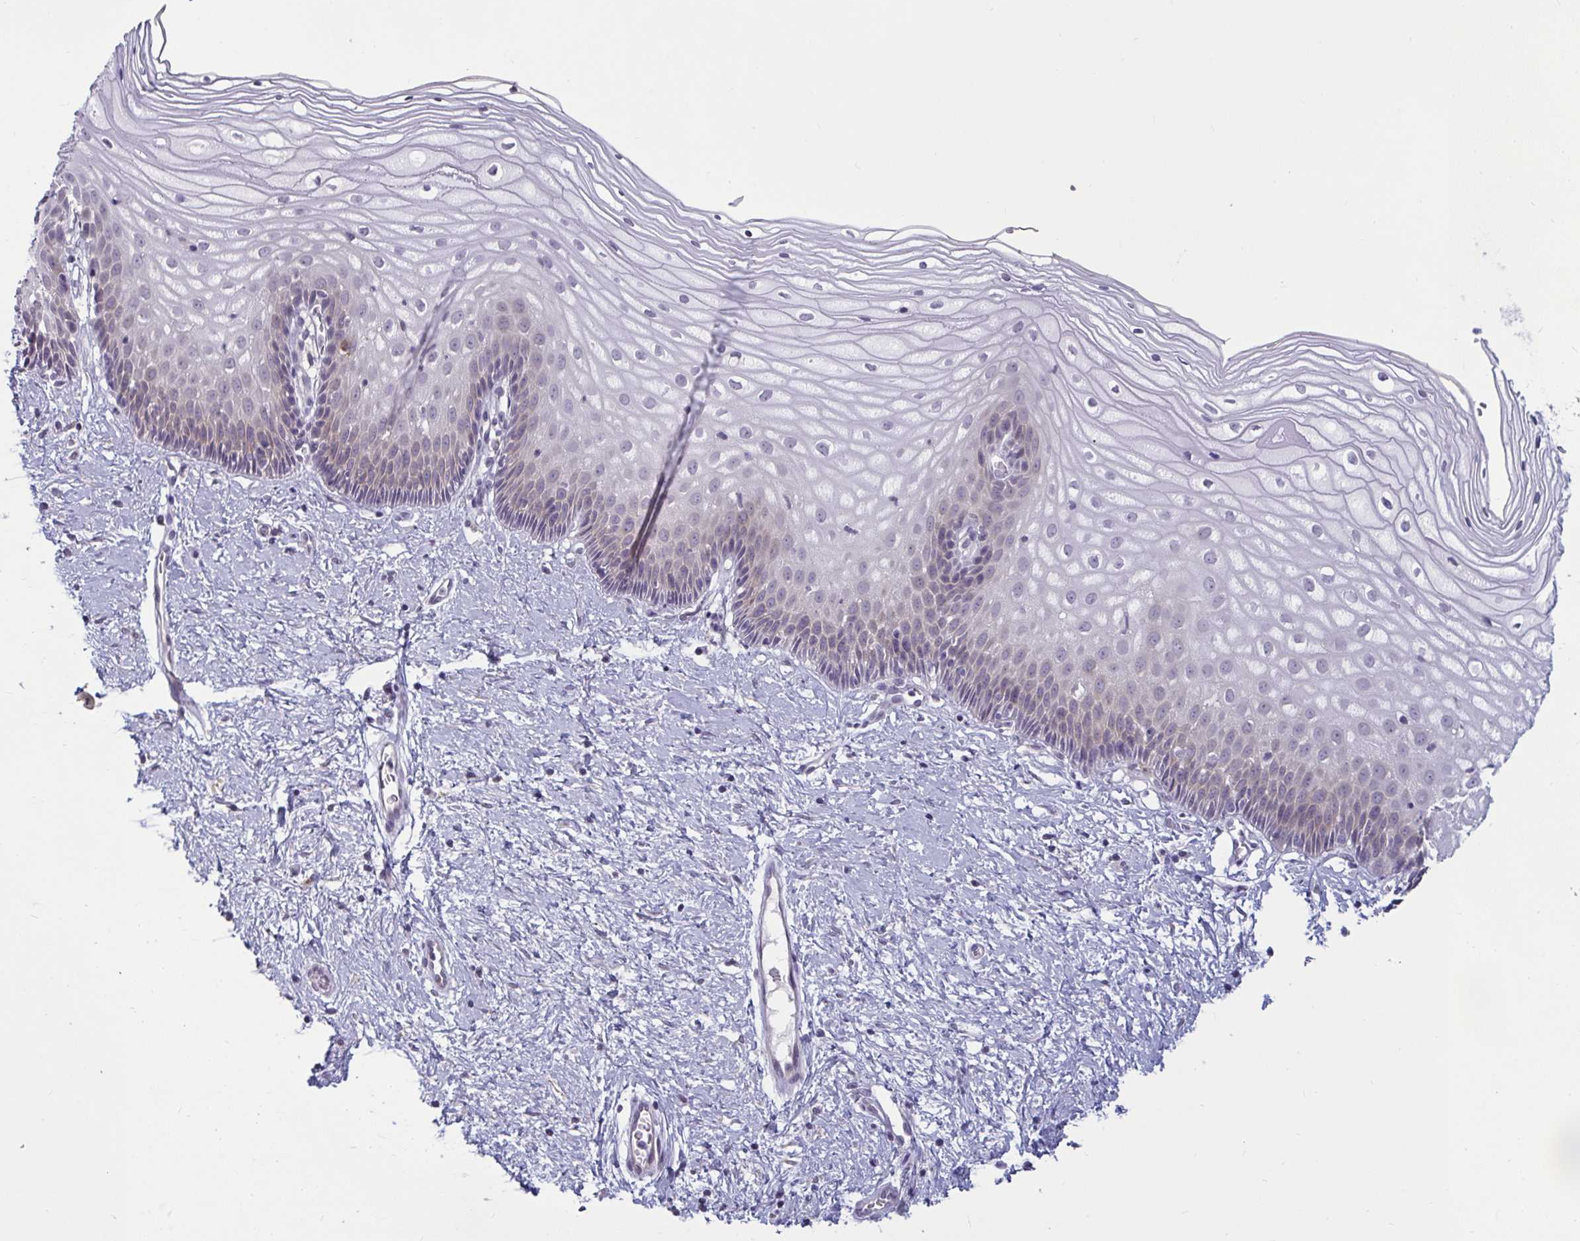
{"staining": {"intensity": "negative", "quantity": "none", "location": "none"}, "tissue": "cervix", "cell_type": "Glandular cells", "image_type": "normal", "snomed": [{"axis": "morphology", "description": "Normal tissue, NOS"}, {"axis": "topography", "description": "Cervix"}], "caption": "The image exhibits no staining of glandular cells in unremarkable cervix.", "gene": "TBC1D4", "patient": {"sex": "female", "age": 36}}